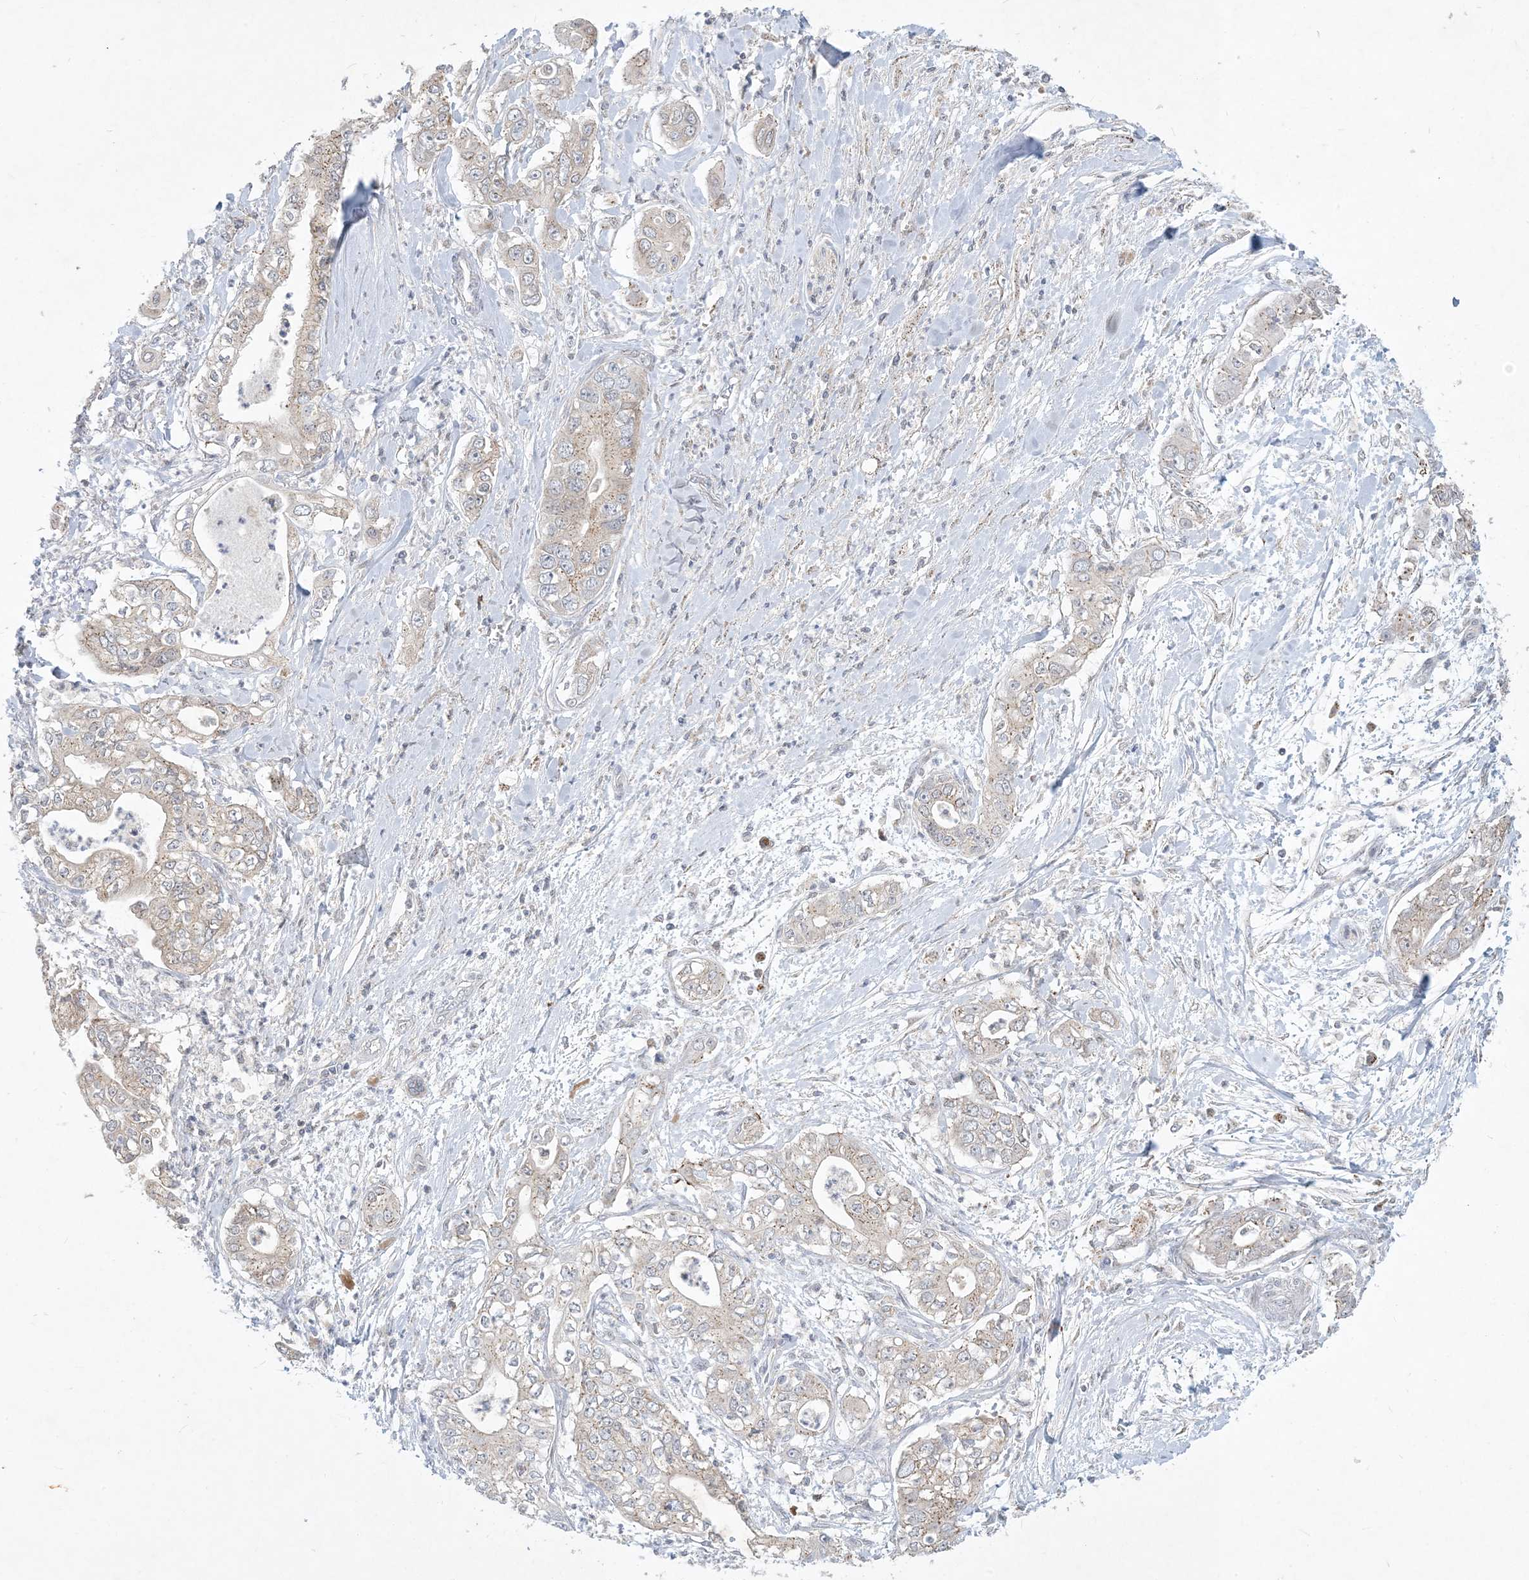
{"staining": {"intensity": "weak", "quantity": "25%-75%", "location": "cytoplasmic/membranous"}, "tissue": "pancreatic cancer", "cell_type": "Tumor cells", "image_type": "cancer", "snomed": [{"axis": "morphology", "description": "Adenocarcinoma, NOS"}, {"axis": "topography", "description": "Pancreas"}], "caption": "Tumor cells show weak cytoplasmic/membranous staining in about 25%-75% of cells in adenocarcinoma (pancreatic).", "gene": "CCDC14", "patient": {"sex": "female", "age": 78}}